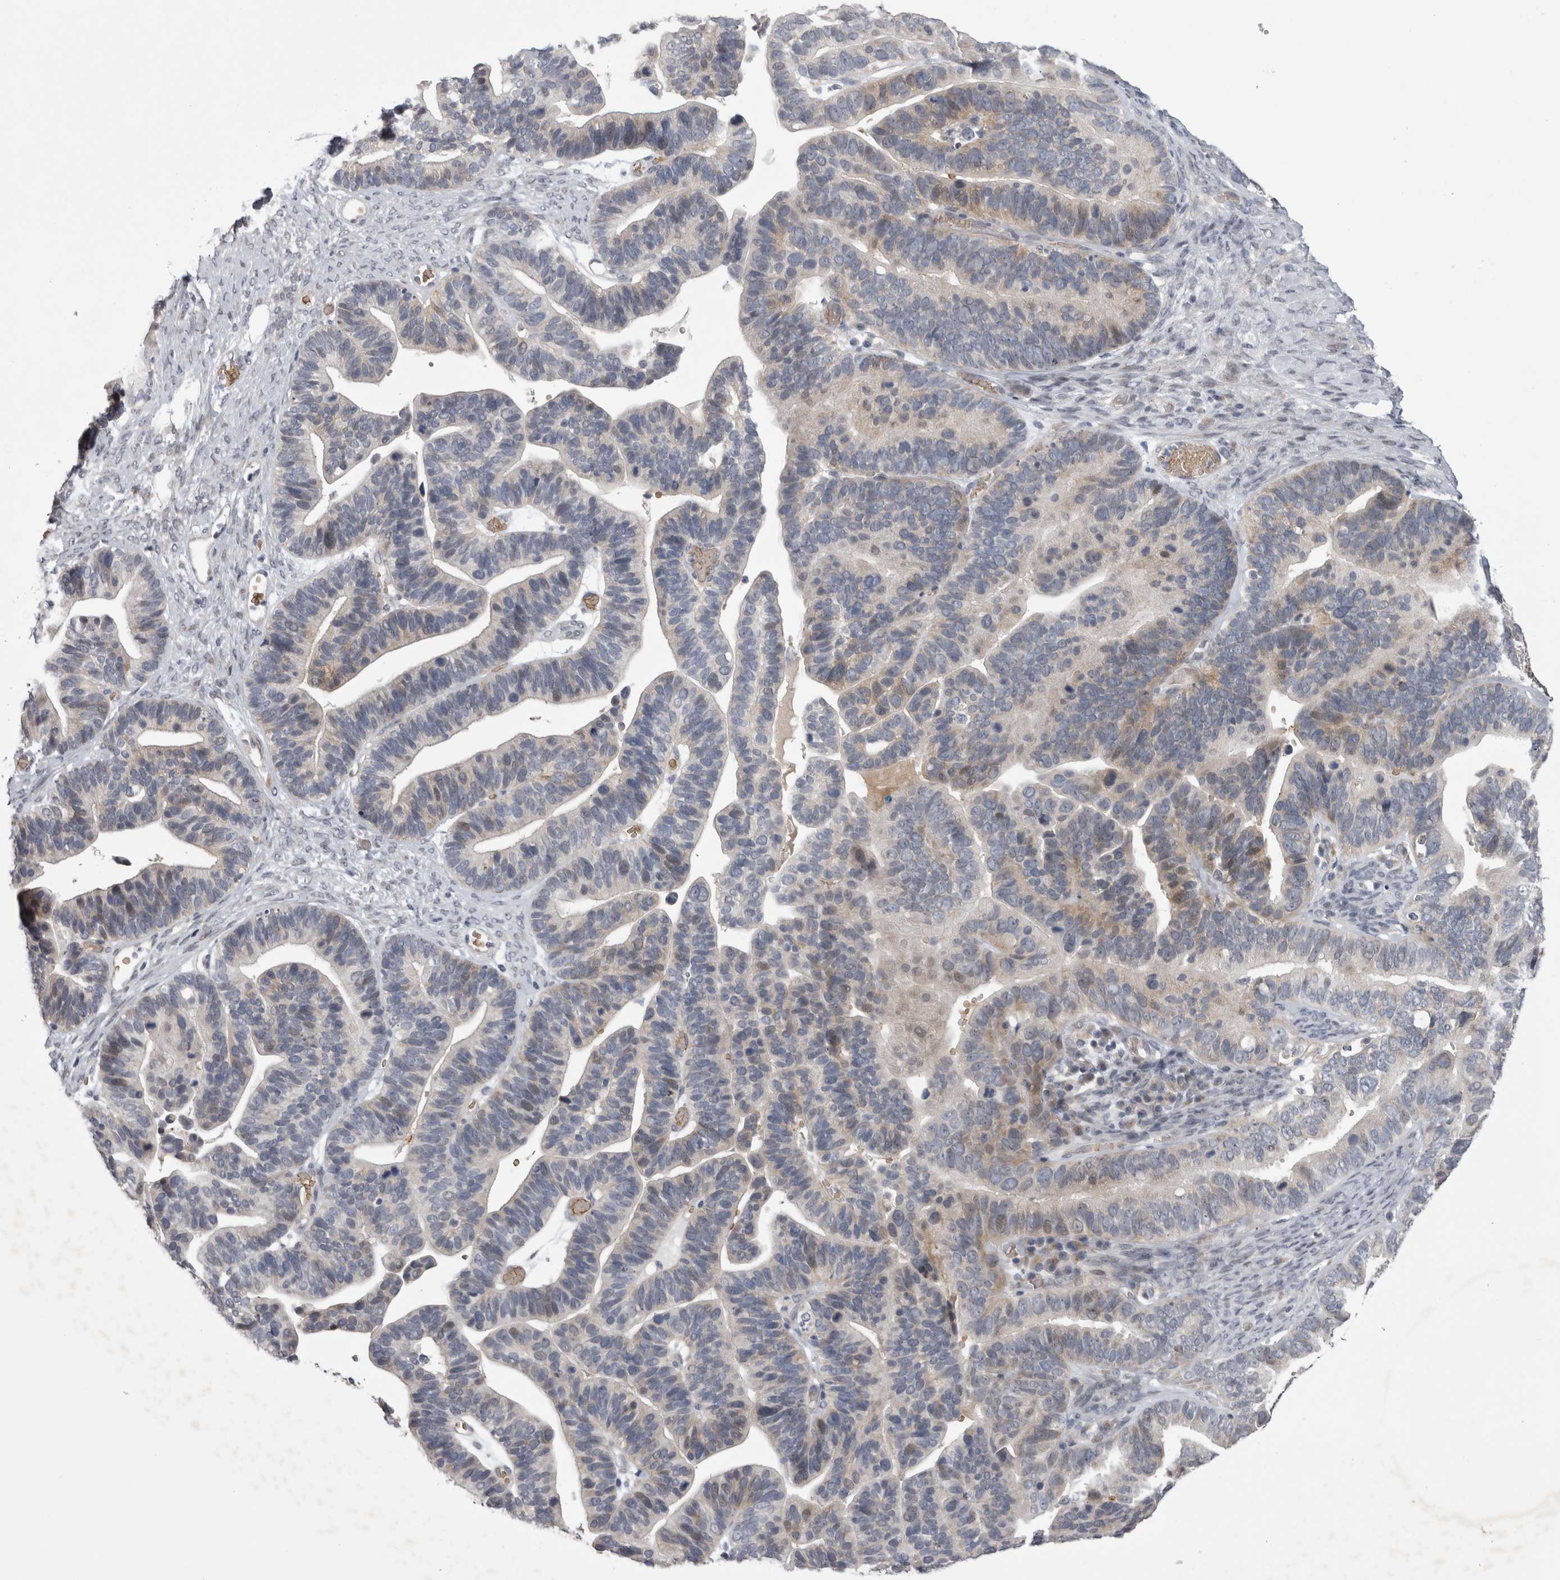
{"staining": {"intensity": "negative", "quantity": "none", "location": "none"}, "tissue": "ovarian cancer", "cell_type": "Tumor cells", "image_type": "cancer", "snomed": [{"axis": "morphology", "description": "Cystadenocarcinoma, serous, NOS"}, {"axis": "topography", "description": "Ovary"}], "caption": "This is an IHC photomicrograph of human serous cystadenocarcinoma (ovarian). There is no expression in tumor cells.", "gene": "IFI44", "patient": {"sex": "female", "age": 56}}